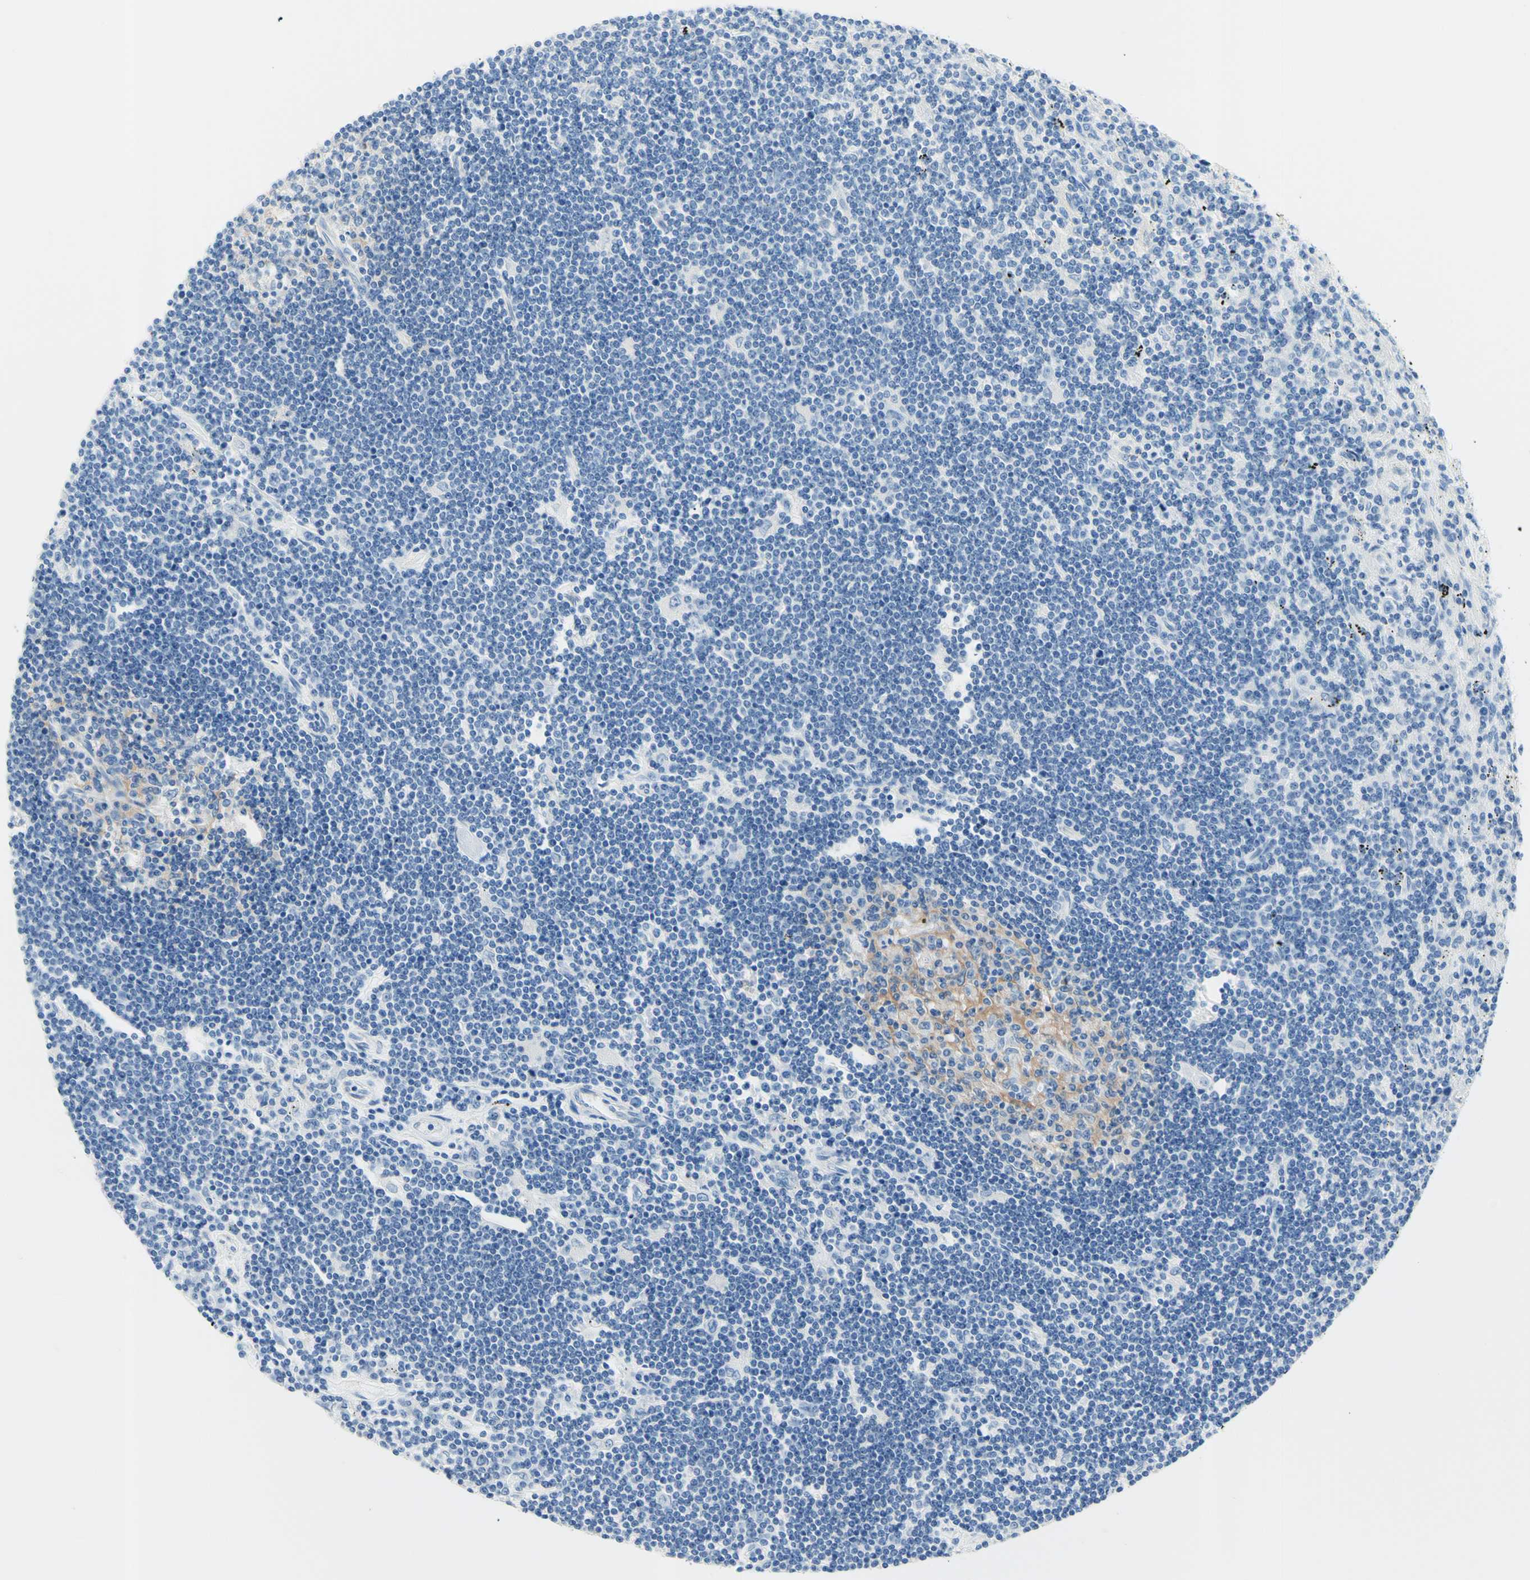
{"staining": {"intensity": "negative", "quantity": "none", "location": "none"}, "tissue": "lymphoma", "cell_type": "Tumor cells", "image_type": "cancer", "snomed": [{"axis": "morphology", "description": "Malignant lymphoma, non-Hodgkin's type, Low grade"}, {"axis": "topography", "description": "Spleen"}], "caption": "DAB (3,3'-diaminobenzidine) immunohistochemical staining of human malignant lymphoma, non-Hodgkin's type (low-grade) displays no significant staining in tumor cells.", "gene": "HPCA", "patient": {"sex": "male", "age": 76}}